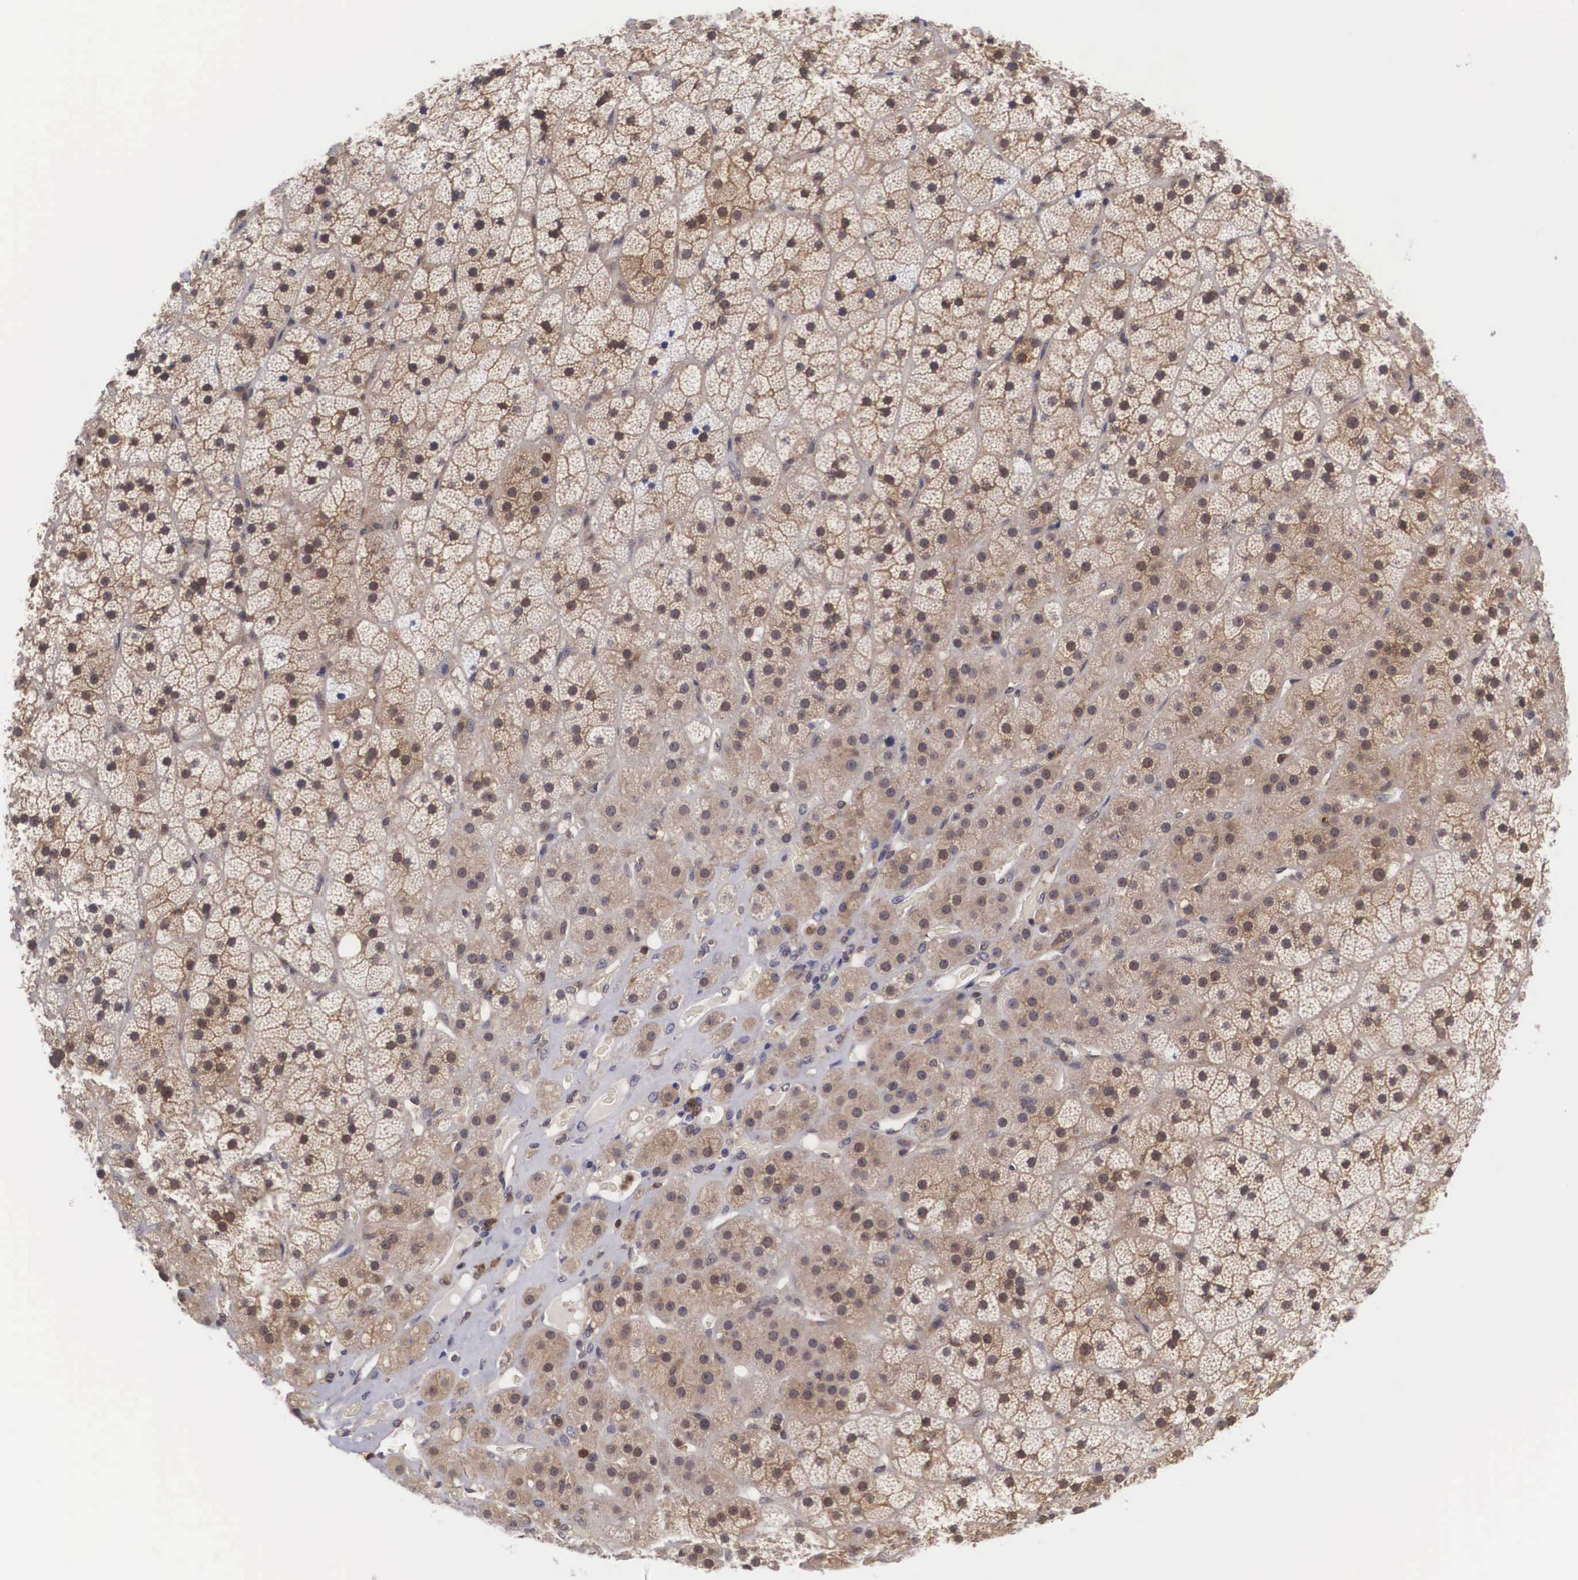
{"staining": {"intensity": "strong", "quantity": ">75%", "location": "cytoplasmic/membranous,nuclear"}, "tissue": "adrenal gland", "cell_type": "Glandular cells", "image_type": "normal", "snomed": [{"axis": "morphology", "description": "Normal tissue, NOS"}, {"axis": "topography", "description": "Adrenal gland"}], "caption": "Immunohistochemistry of unremarkable human adrenal gland demonstrates high levels of strong cytoplasmic/membranous,nuclear expression in about >75% of glandular cells.", "gene": "ADSL", "patient": {"sex": "male", "age": 57}}